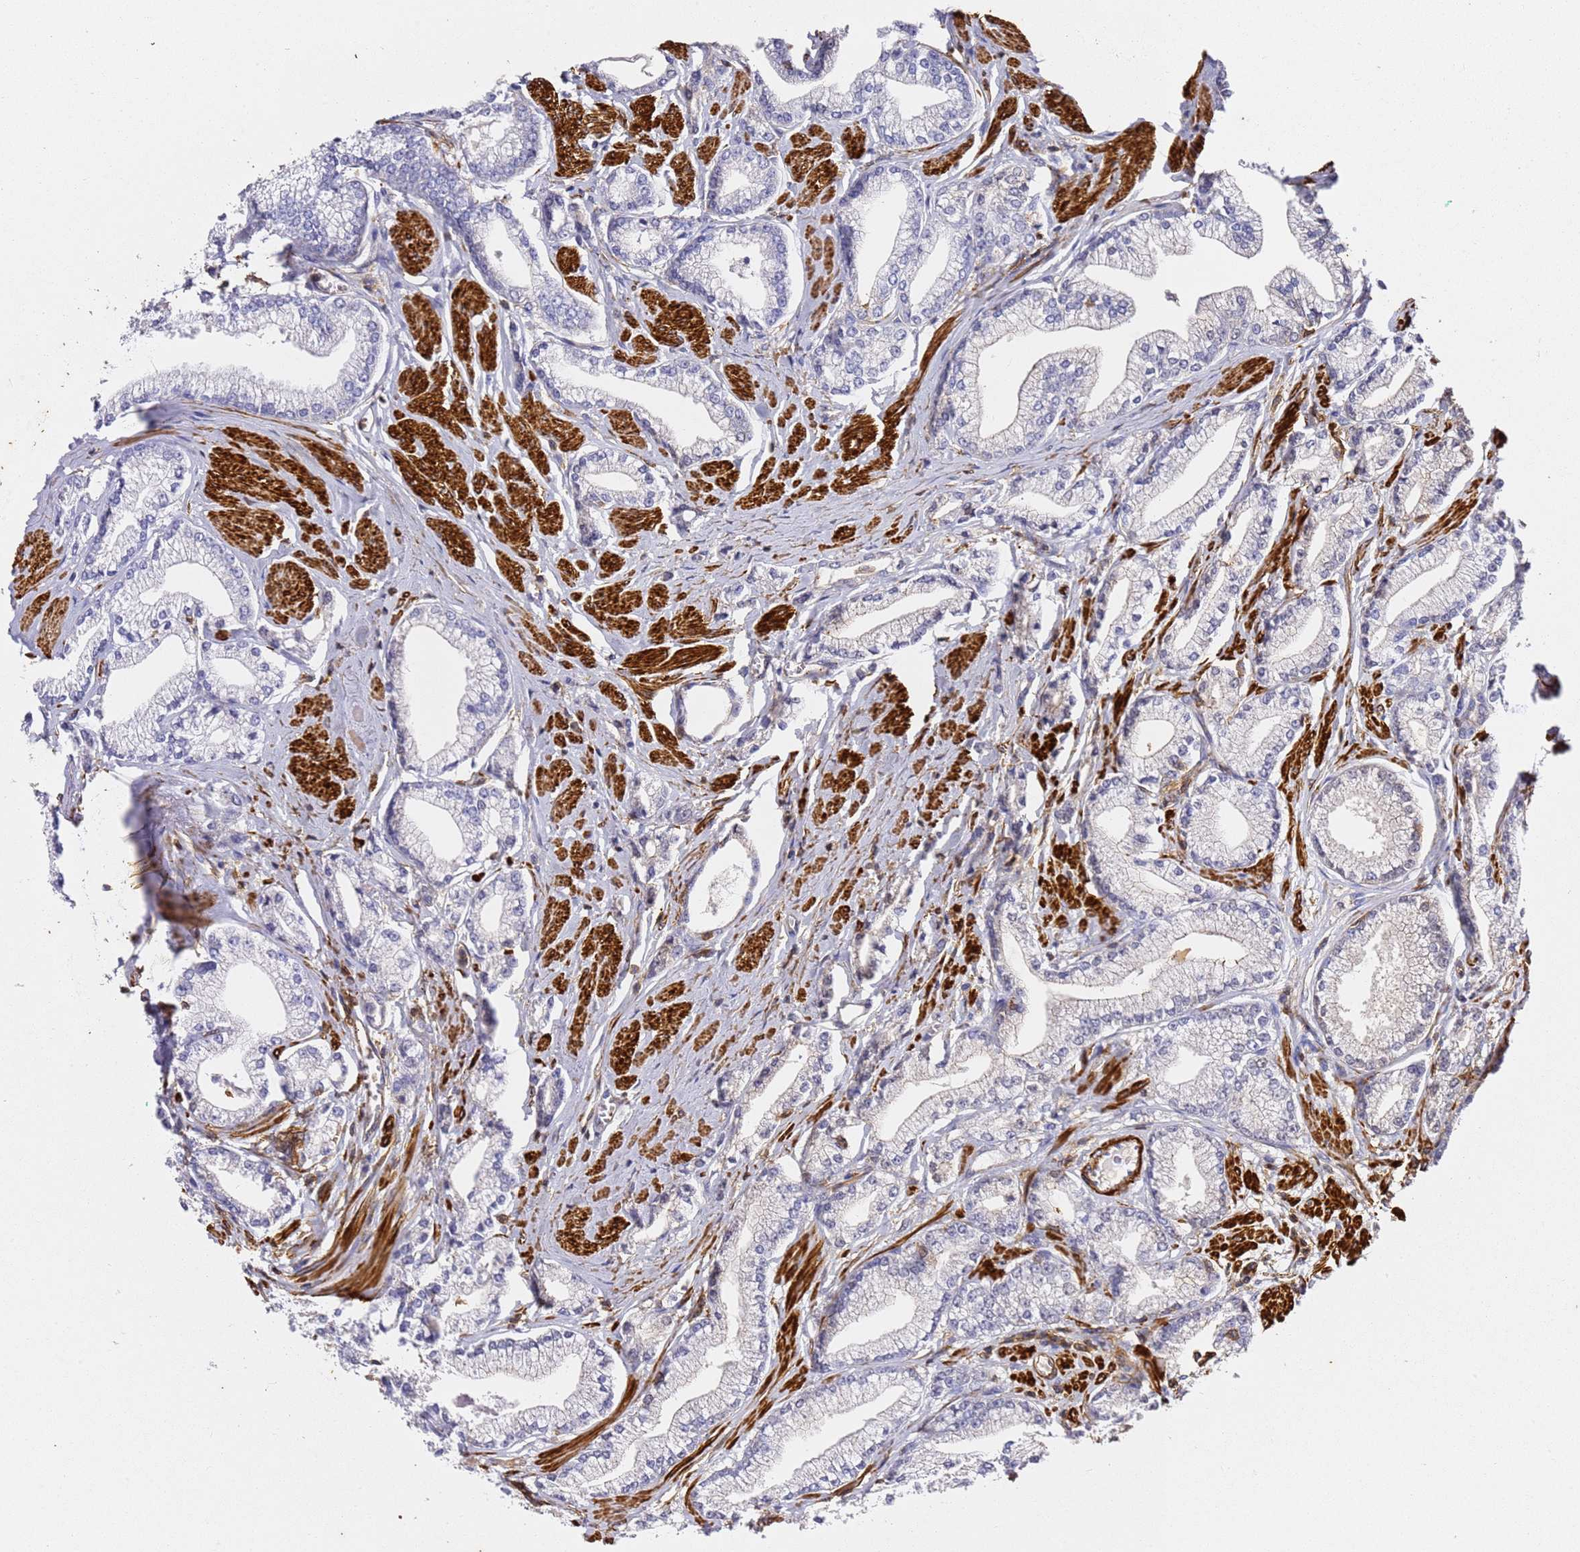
{"staining": {"intensity": "negative", "quantity": "none", "location": "none"}, "tissue": "prostate cancer", "cell_type": "Tumor cells", "image_type": "cancer", "snomed": [{"axis": "morphology", "description": "Adenocarcinoma, High grade"}, {"axis": "topography", "description": "Prostate"}], "caption": "Protein analysis of high-grade adenocarcinoma (prostate) demonstrates no significant staining in tumor cells.", "gene": "ZNF671", "patient": {"sex": "male", "age": 67}}